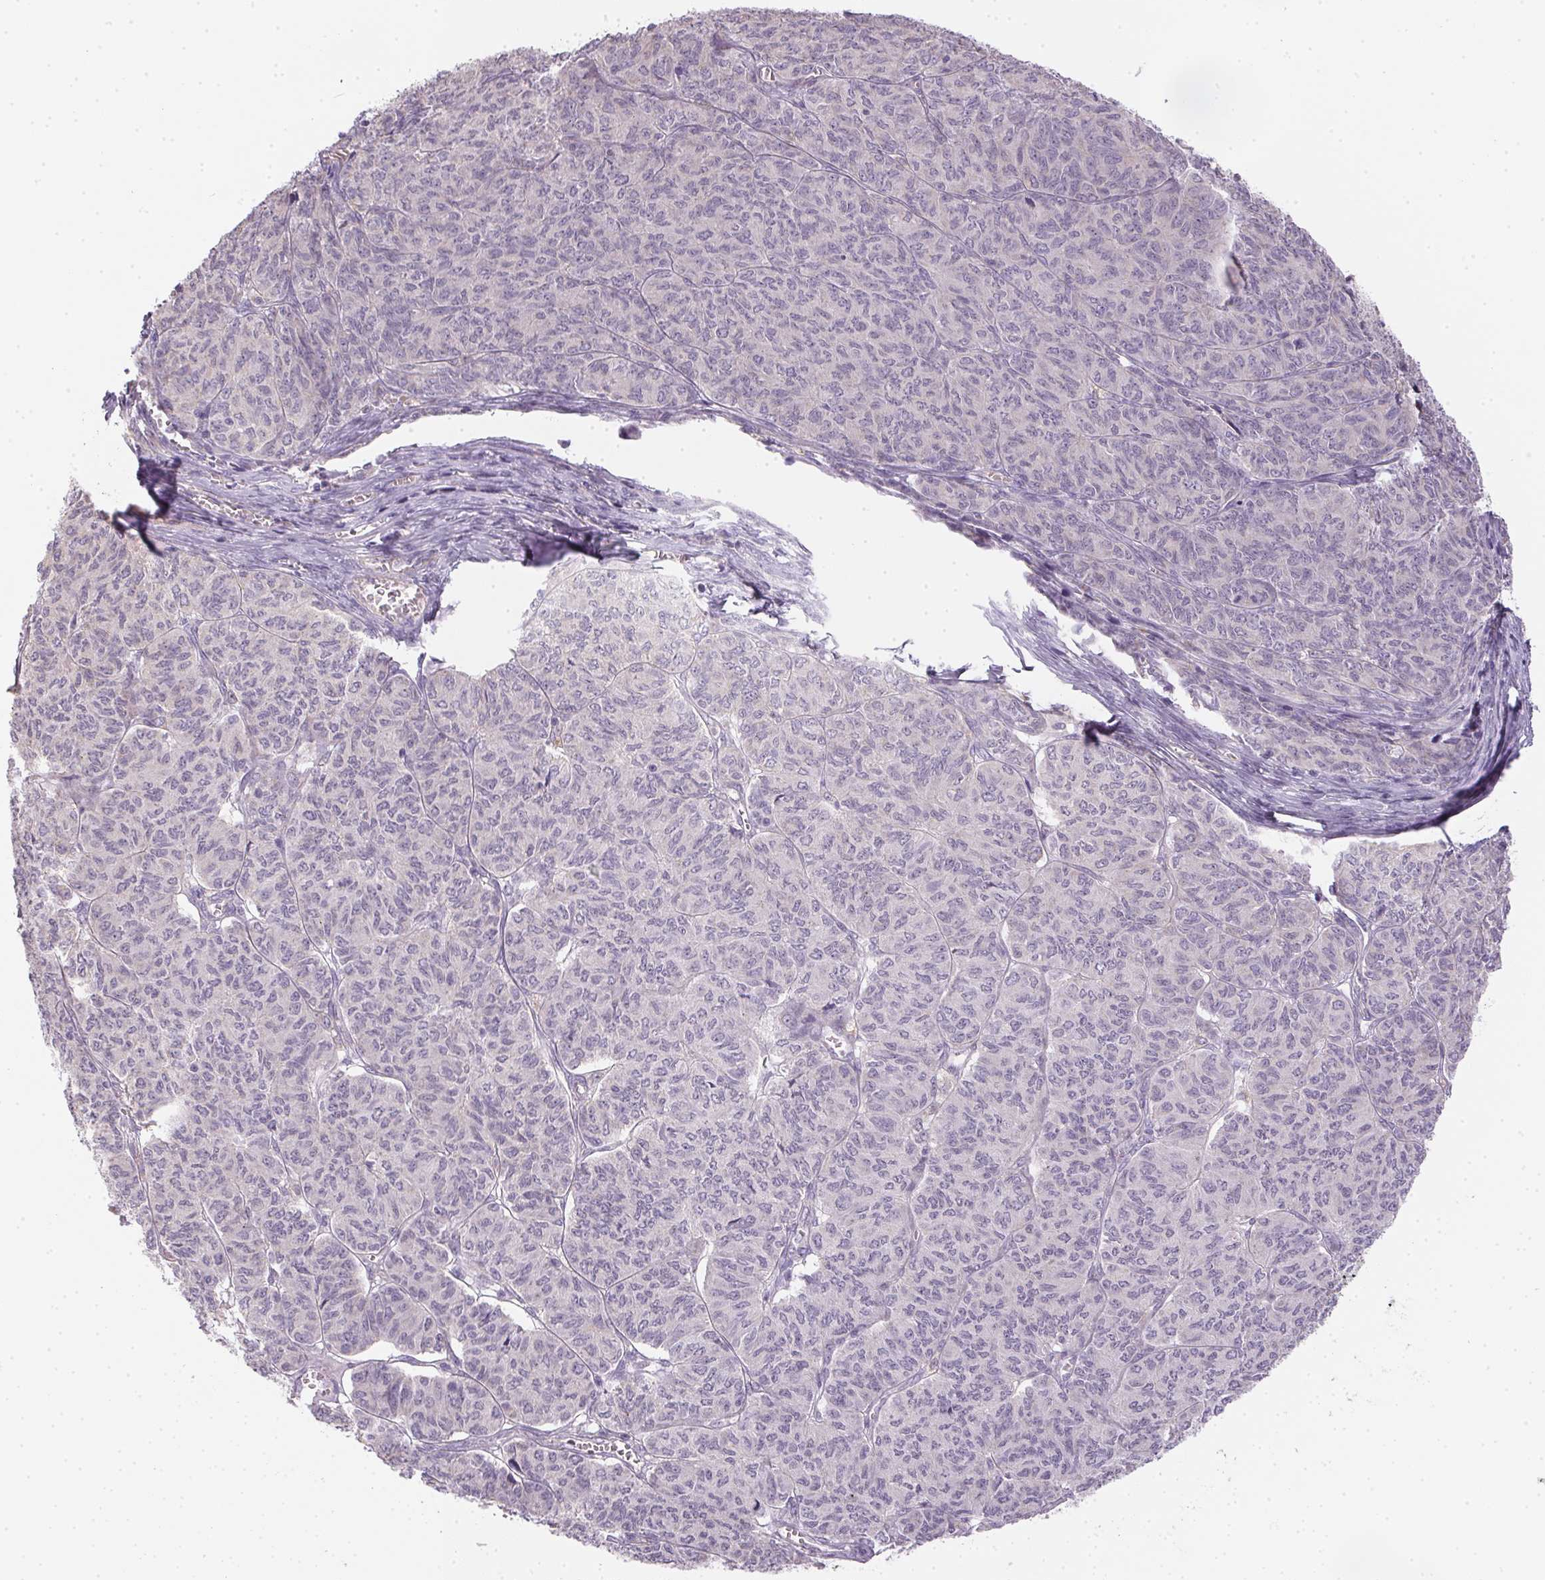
{"staining": {"intensity": "negative", "quantity": "none", "location": "none"}, "tissue": "ovarian cancer", "cell_type": "Tumor cells", "image_type": "cancer", "snomed": [{"axis": "morphology", "description": "Carcinoma, endometroid"}, {"axis": "topography", "description": "Ovary"}], "caption": "High power microscopy photomicrograph of an immunohistochemistry (IHC) histopathology image of ovarian endometroid carcinoma, revealing no significant staining in tumor cells.", "gene": "SMYD1", "patient": {"sex": "female", "age": 80}}